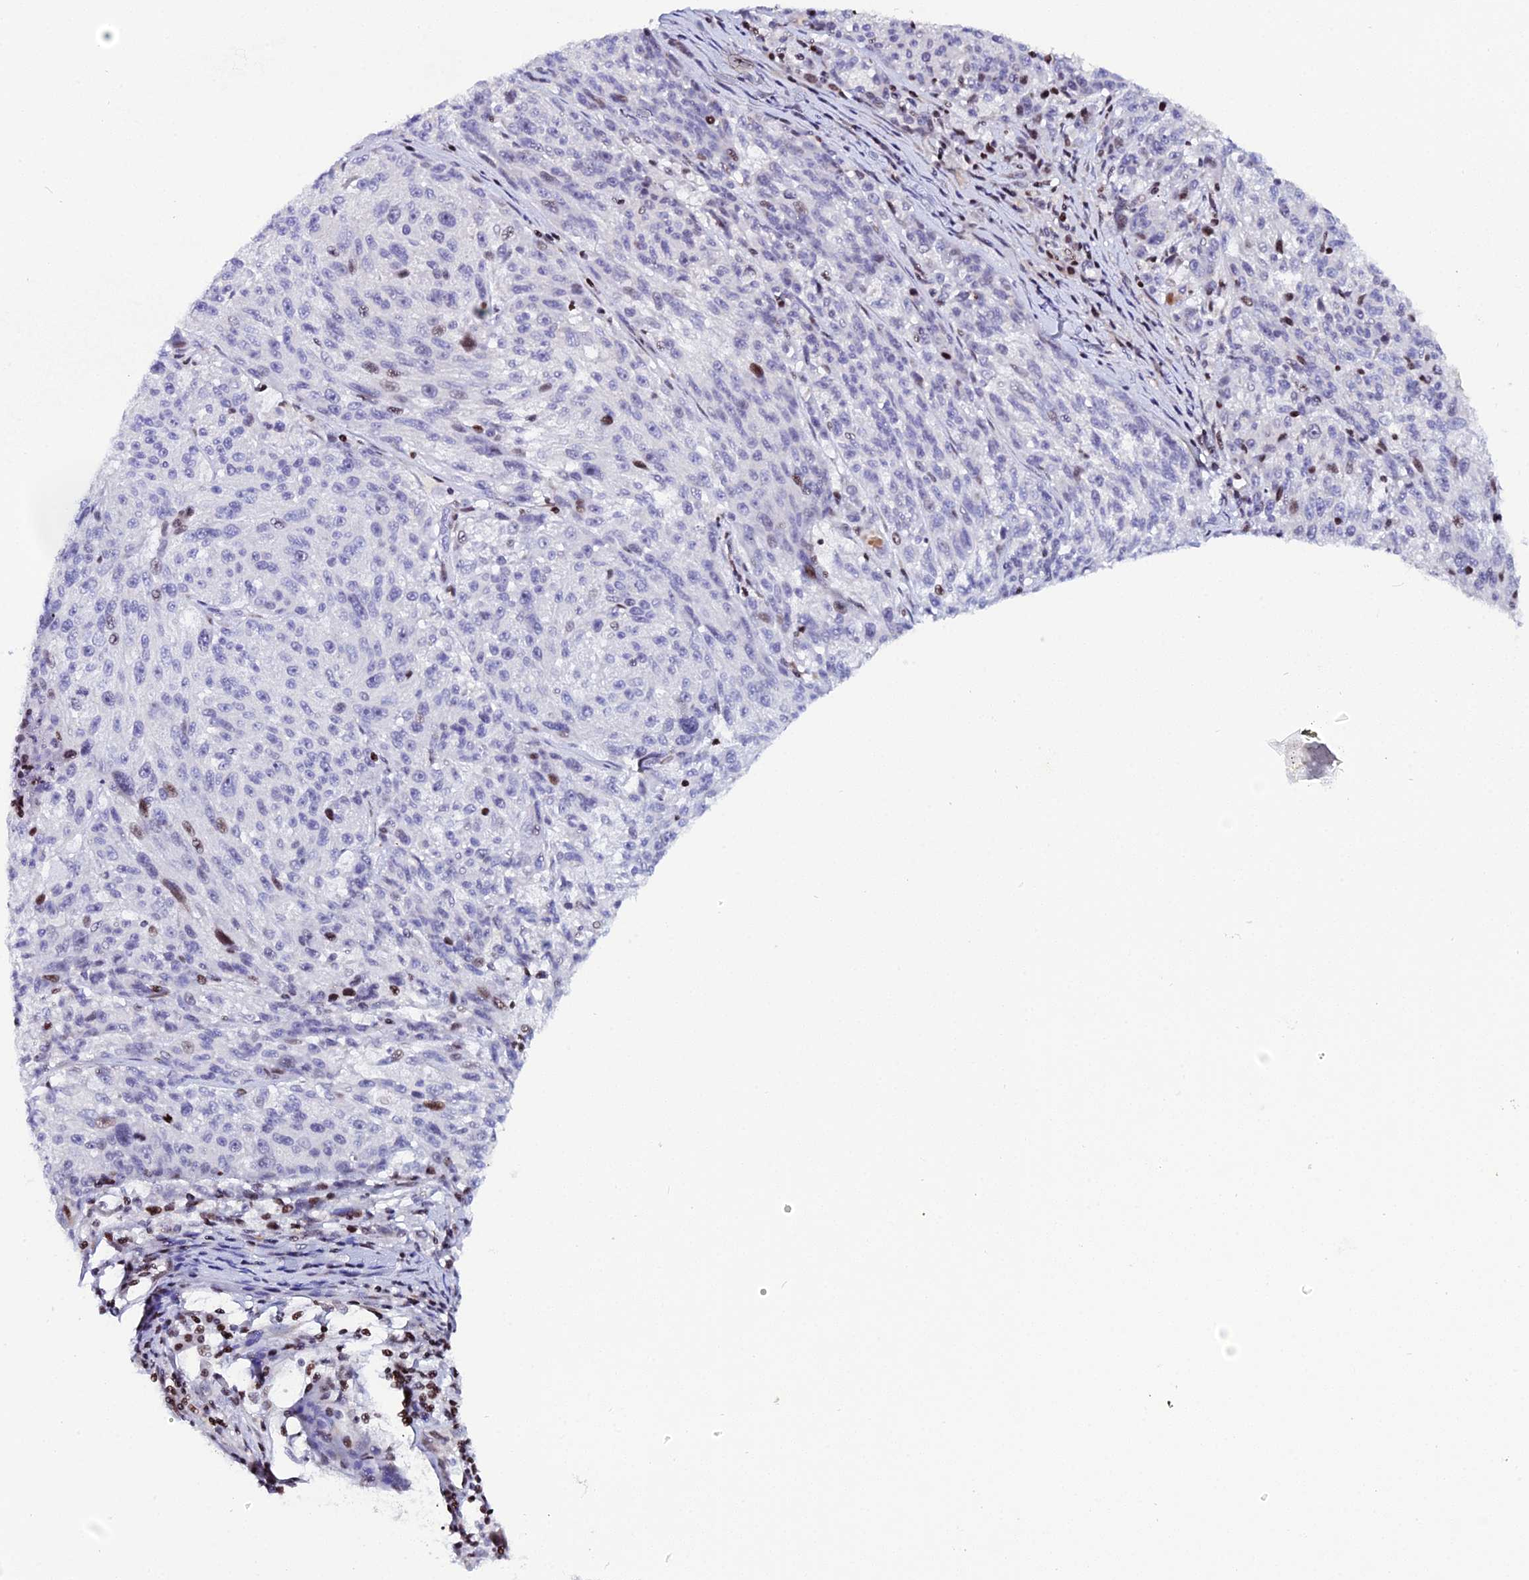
{"staining": {"intensity": "moderate", "quantity": "<25%", "location": "nuclear"}, "tissue": "melanoma", "cell_type": "Tumor cells", "image_type": "cancer", "snomed": [{"axis": "morphology", "description": "Malignant melanoma, NOS"}, {"axis": "topography", "description": "Skin"}], "caption": "The photomicrograph exhibits staining of malignant melanoma, revealing moderate nuclear protein staining (brown color) within tumor cells.", "gene": "MYNN", "patient": {"sex": "male", "age": 53}}